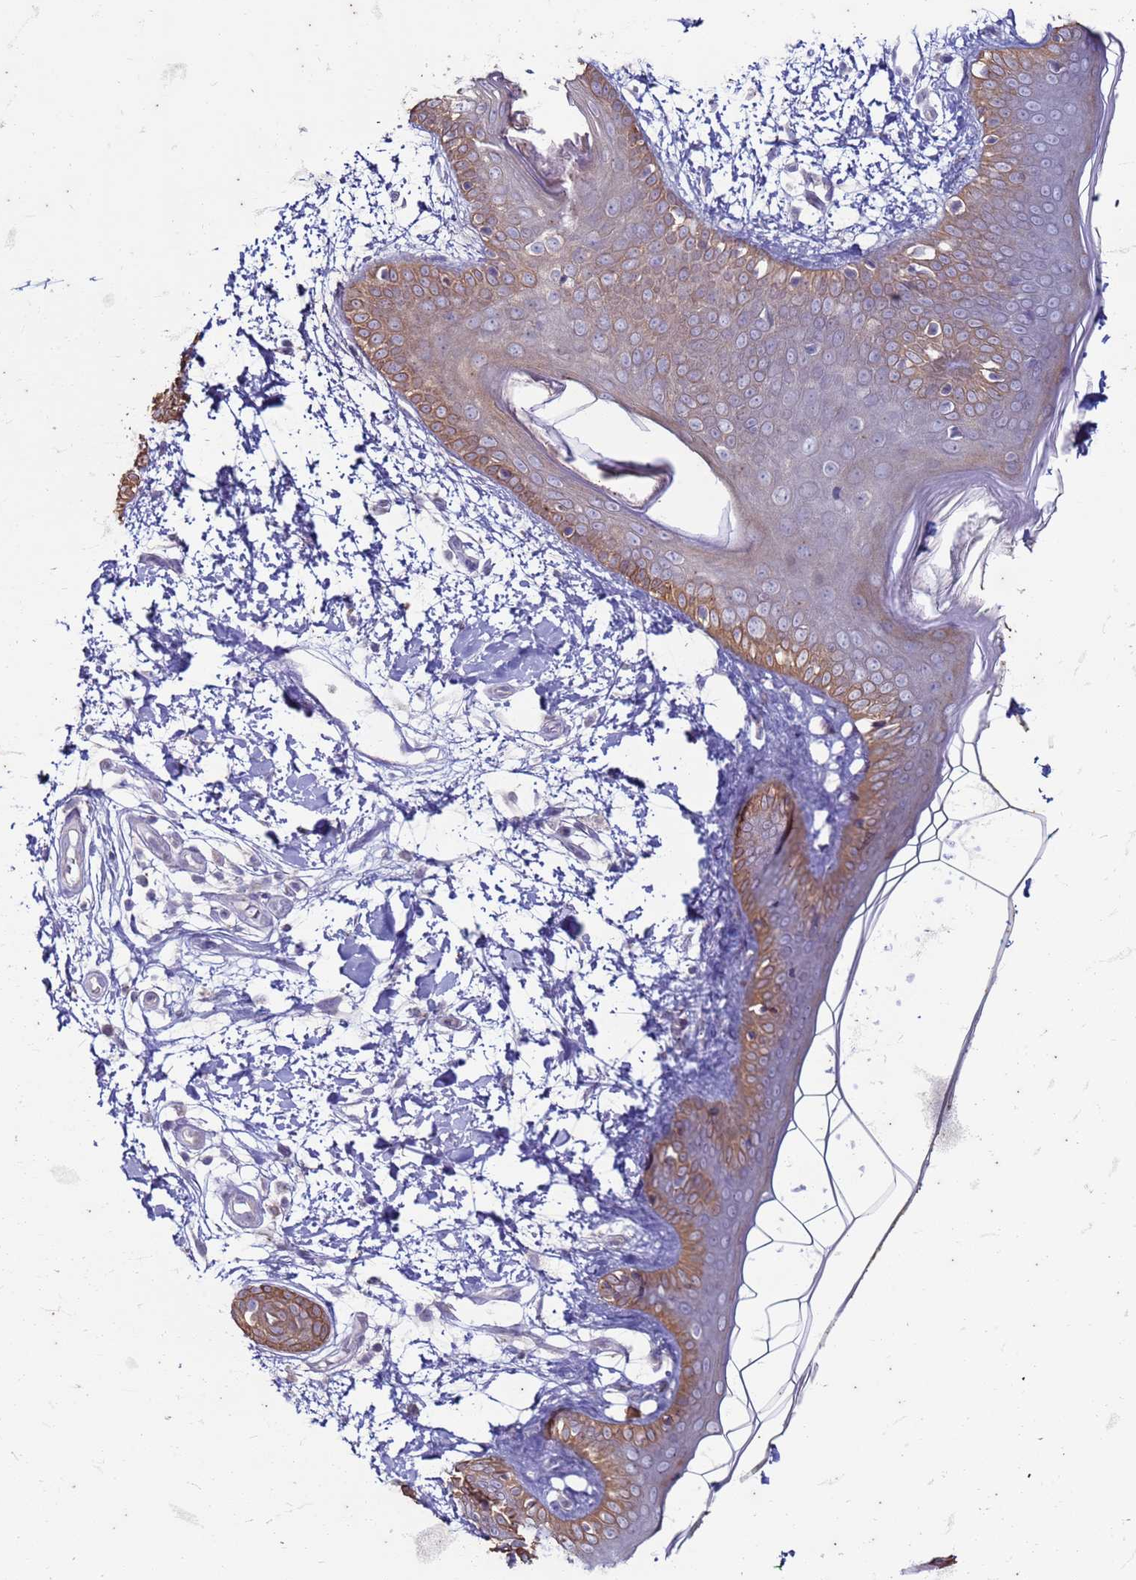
{"staining": {"intensity": "negative", "quantity": "none", "location": "none"}, "tissue": "skin", "cell_type": "Fibroblasts", "image_type": "normal", "snomed": [{"axis": "morphology", "description": "Normal tissue, NOS"}, {"axis": "topography", "description": "Skin"}], "caption": "Immunohistochemistry of unremarkable skin exhibits no staining in fibroblasts. The staining was performed using DAB to visualize the protein expression in brown, while the nuclei were stained in blue with hematoxylin (Magnification: 20x).", "gene": "SUCO", "patient": {"sex": "female", "age": 34}}